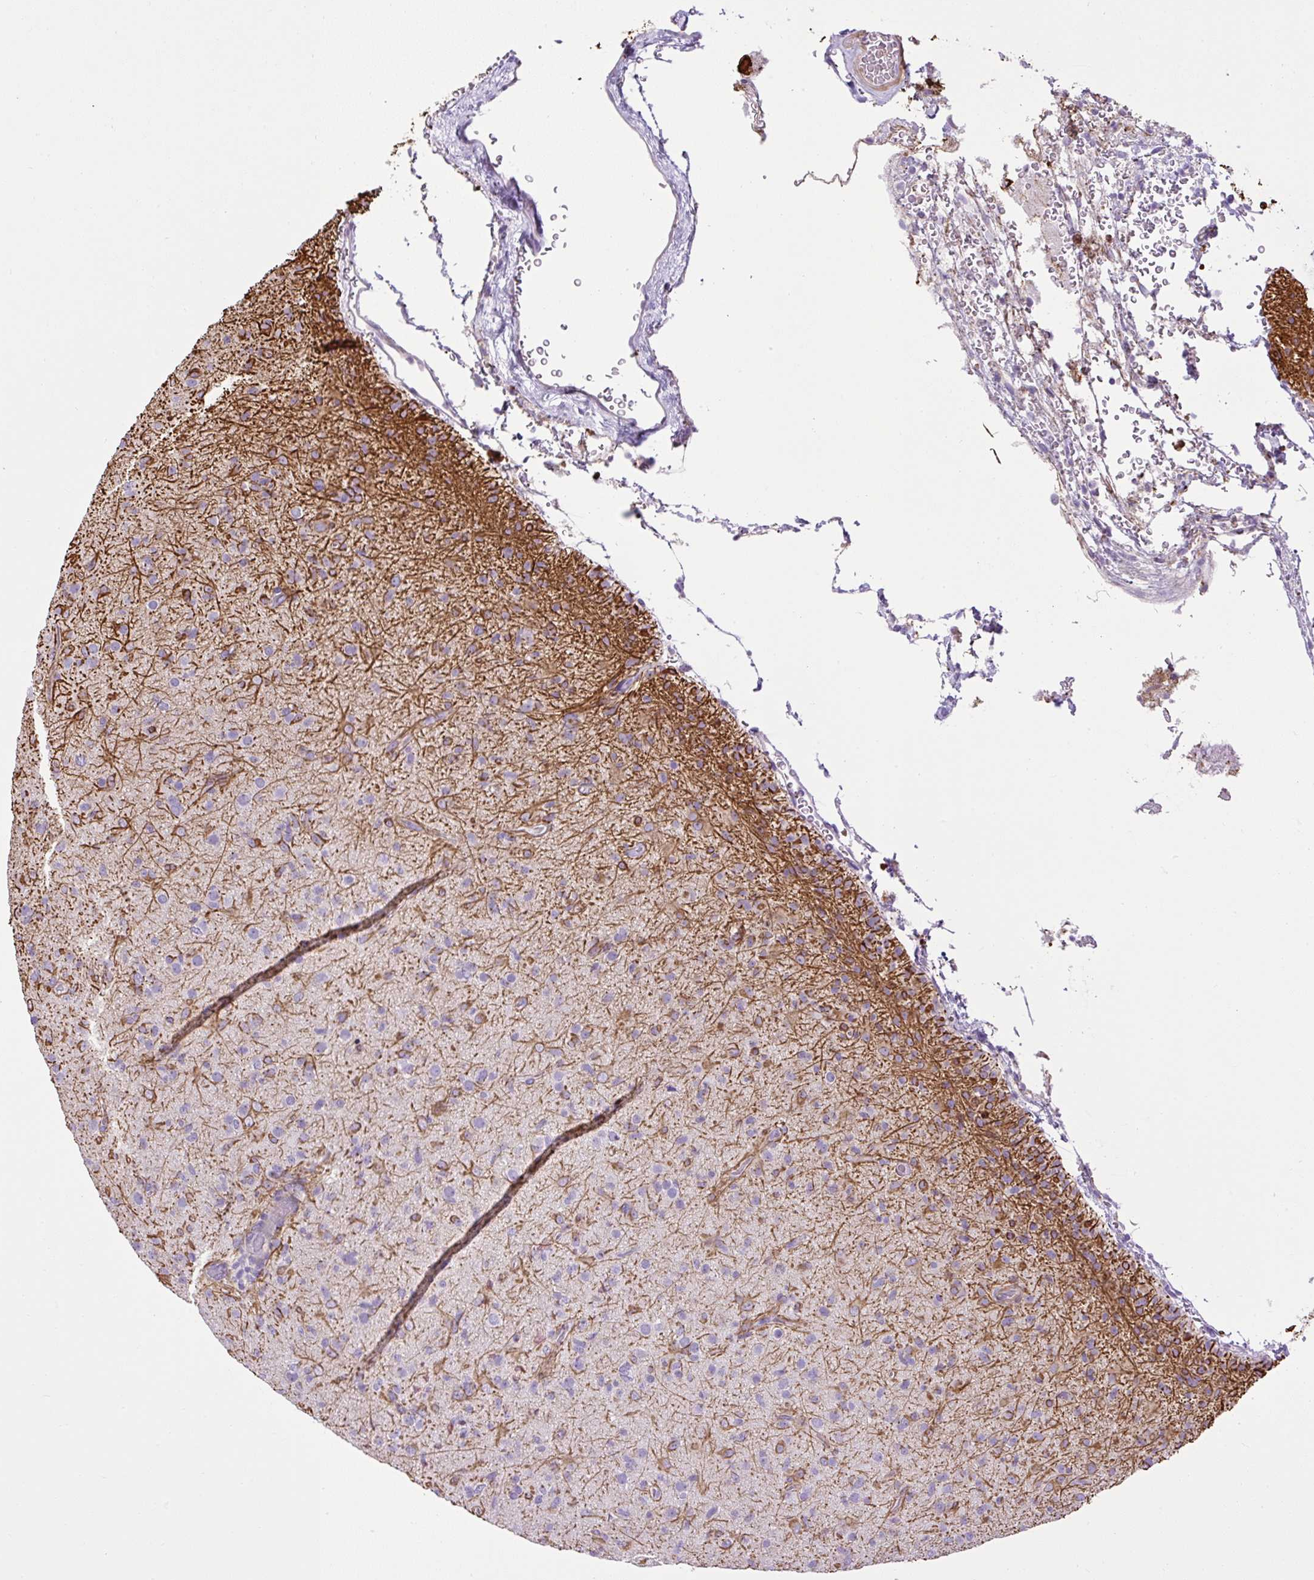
{"staining": {"intensity": "negative", "quantity": "none", "location": "none"}, "tissue": "glioma", "cell_type": "Tumor cells", "image_type": "cancer", "snomed": [{"axis": "morphology", "description": "Glioma, malignant, Low grade"}, {"axis": "topography", "description": "Brain"}], "caption": "High power microscopy micrograph of an immunohistochemistry image of low-grade glioma (malignant), revealing no significant expression in tumor cells.", "gene": "VWA7", "patient": {"sex": "male", "age": 65}}